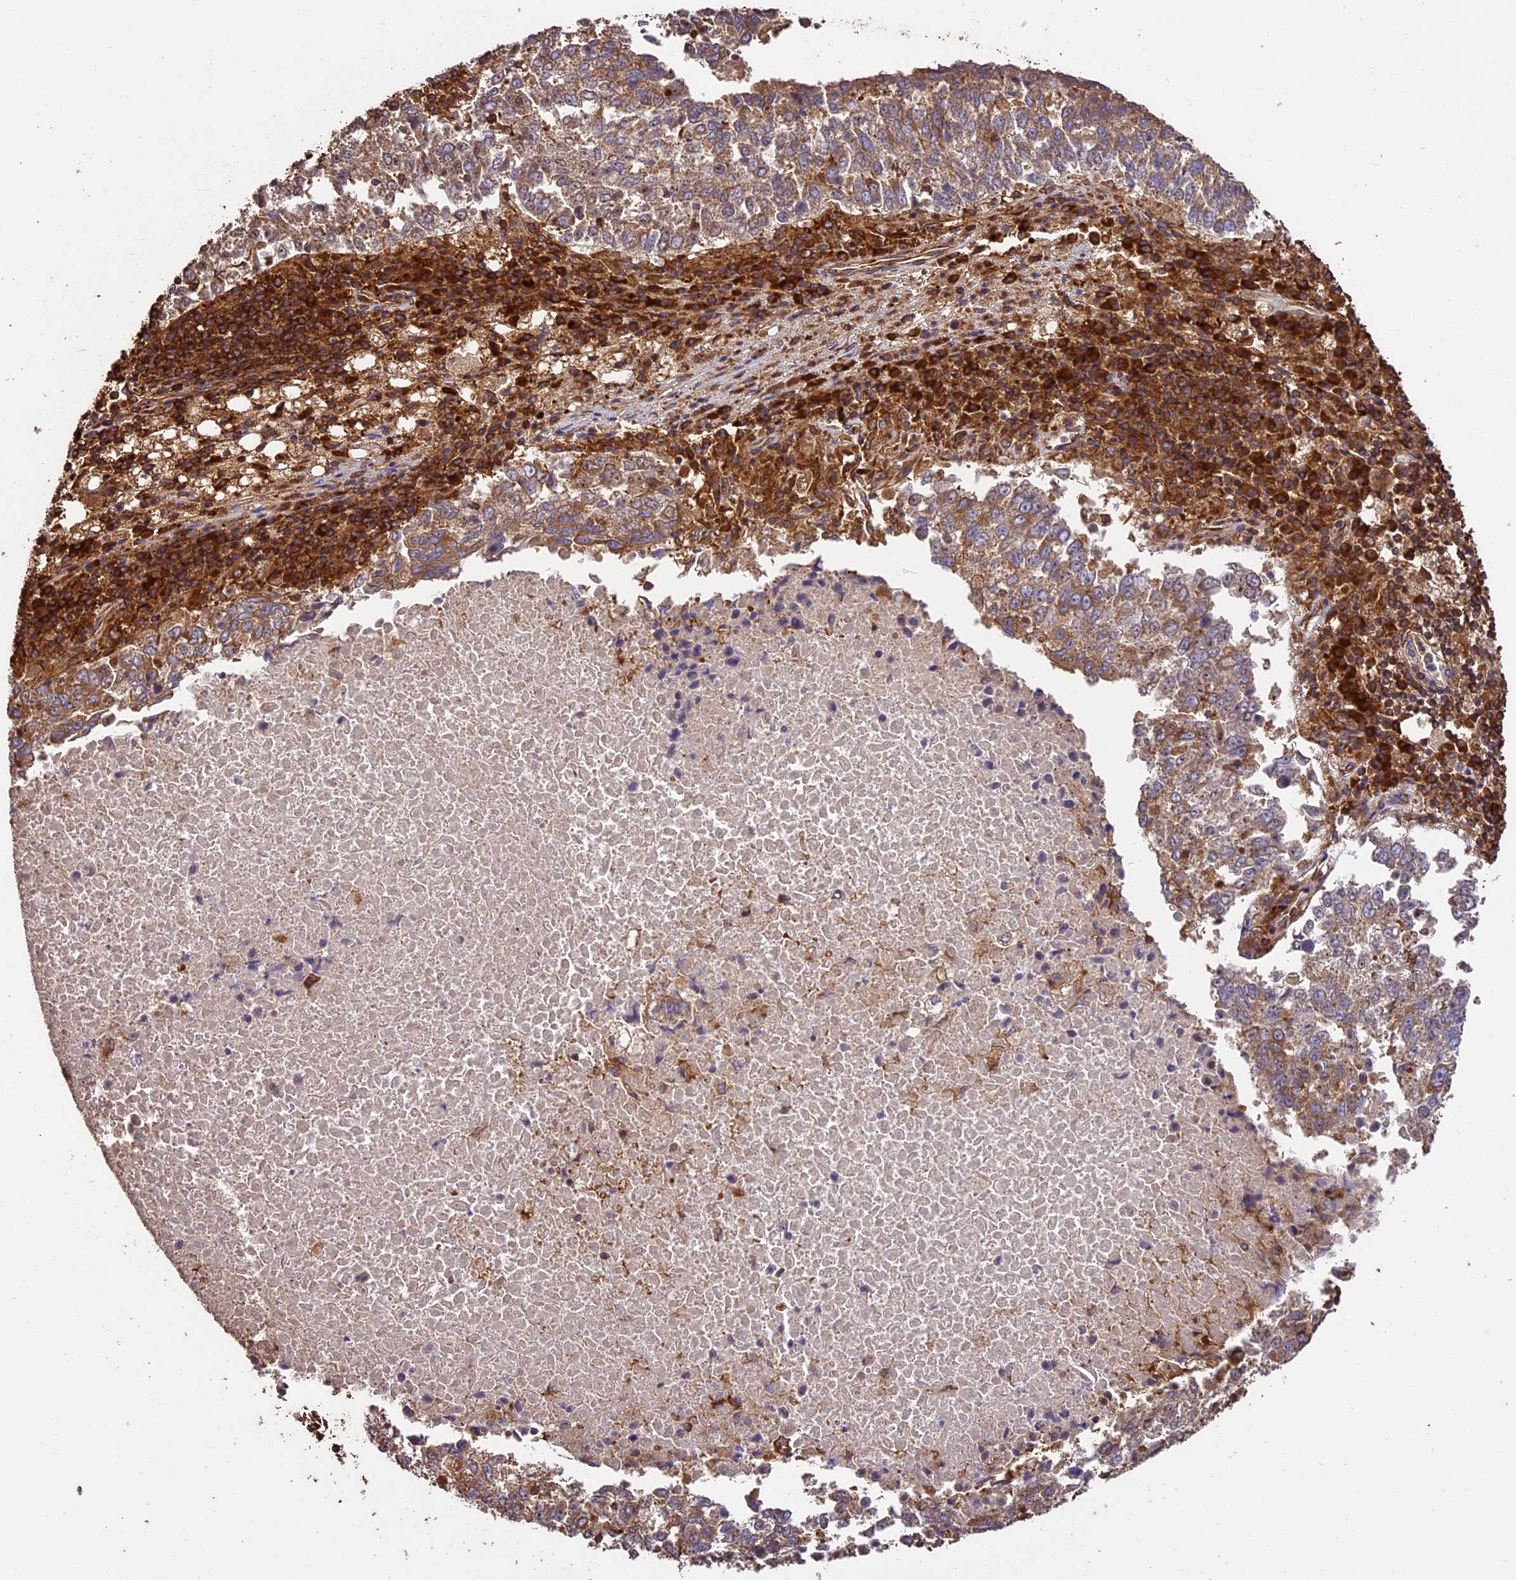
{"staining": {"intensity": "moderate", "quantity": "25%-75%", "location": "cytoplasmic/membranous"}, "tissue": "lung cancer", "cell_type": "Tumor cells", "image_type": "cancer", "snomed": [{"axis": "morphology", "description": "Squamous cell carcinoma, NOS"}, {"axis": "topography", "description": "Lung"}], "caption": "Immunohistochemistry image of neoplastic tissue: lung cancer (squamous cell carcinoma) stained using immunohistochemistry (IHC) exhibits medium levels of moderate protein expression localized specifically in the cytoplasmic/membranous of tumor cells, appearing as a cytoplasmic/membranous brown color.", "gene": "KARS1", "patient": {"sex": "male", "age": 73}}